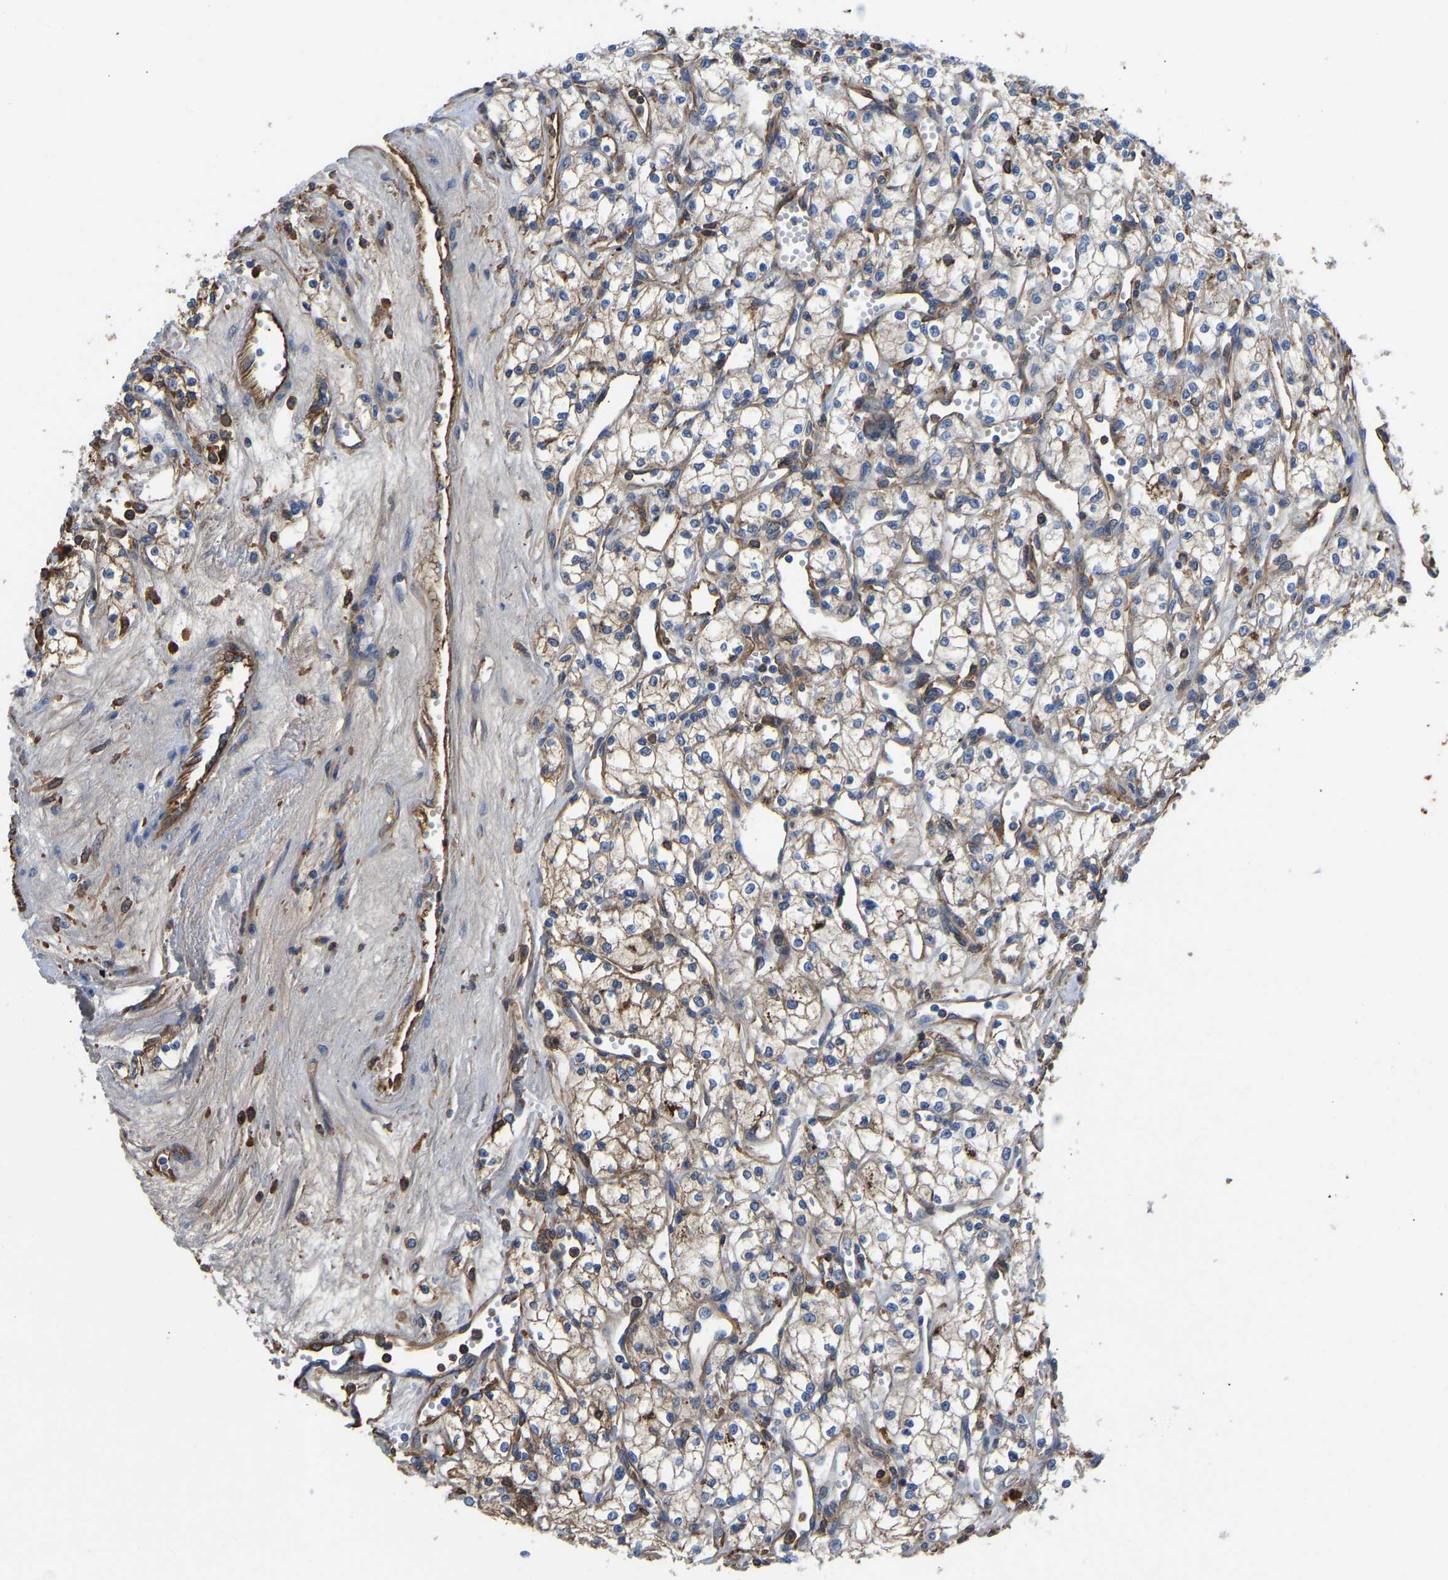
{"staining": {"intensity": "moderate", "quantity": ">75%", "location": "cytoplasmic/membranous"}, "tissue": "renal cancer", "cell_type": "Tumor cells", "image_type": "cancer", "snomed": [{"axis": "morphology", "description": "Adenocarcinoma, NOS"}, {"axis": "topography", "description": "Kidney"}], "caption": "The immunohistochemical stain highlights moderate cytoplasmic/membranous positivity in tumor cells of renal cancer tissue.", "gene": "HSPG2", "patient": {"sex": "male", "age": 59}}